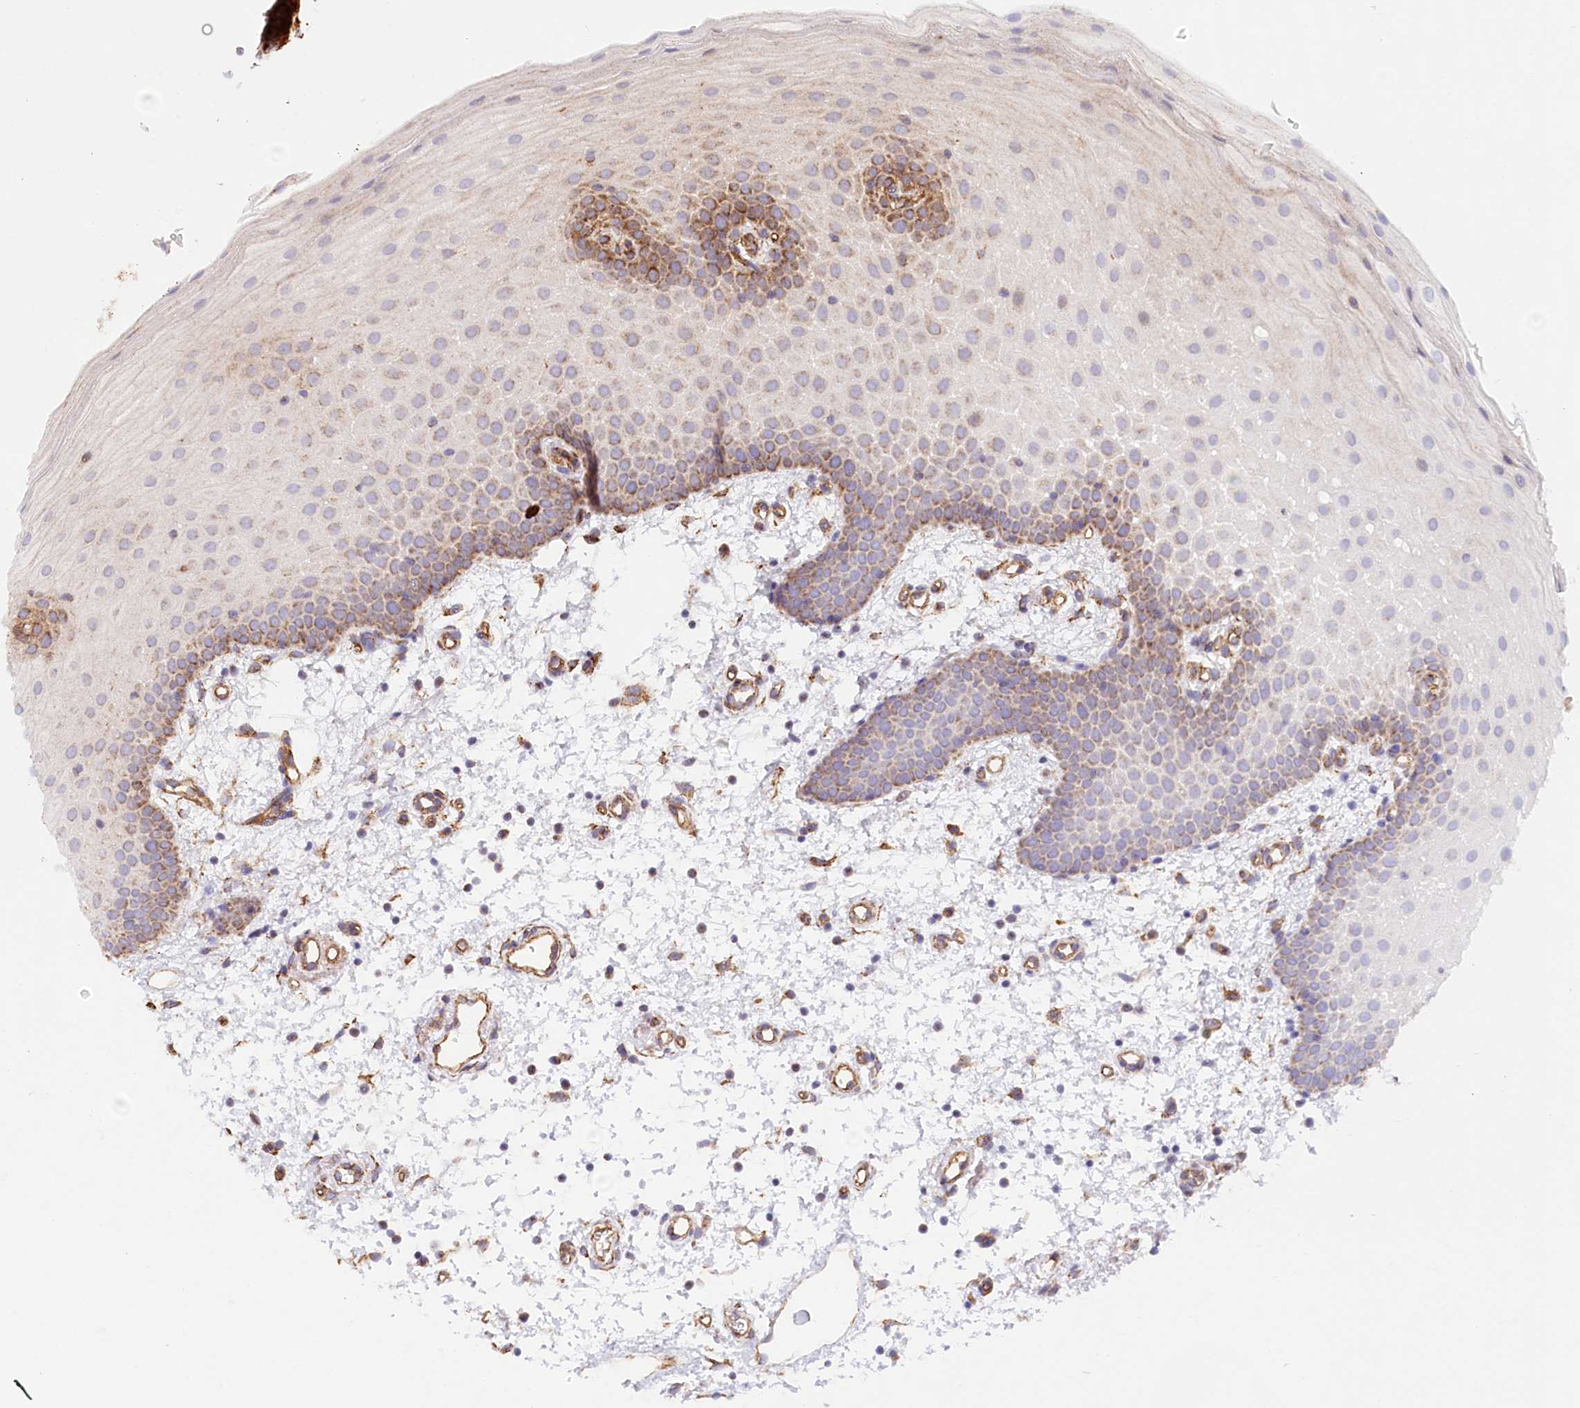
{"staining": {"intensity": "moderate", "quantity": "25%-75%", "location": "cytoplasmic/membranous"}, "tissue": "oral mucosa", "cell_type": "Squamous epithelial cells", "image_type": "normal", "snomed": [{"axis": "morphology", "description": "Normal tissue, NOS"}, {"axis": "morphology", "description": "Squamous cell carcinoma, NOS"}, {"axis": "topography", "description": "Oral tissue"}, {"axis": "topography", "description": "Head-Neck"}], "caption": "Human oral mucosa stained with a protein marker displays moderate staining in squamous epithelial cells.", "gene": "UMPS", "patient": {"sex": "male", "age": 68}}